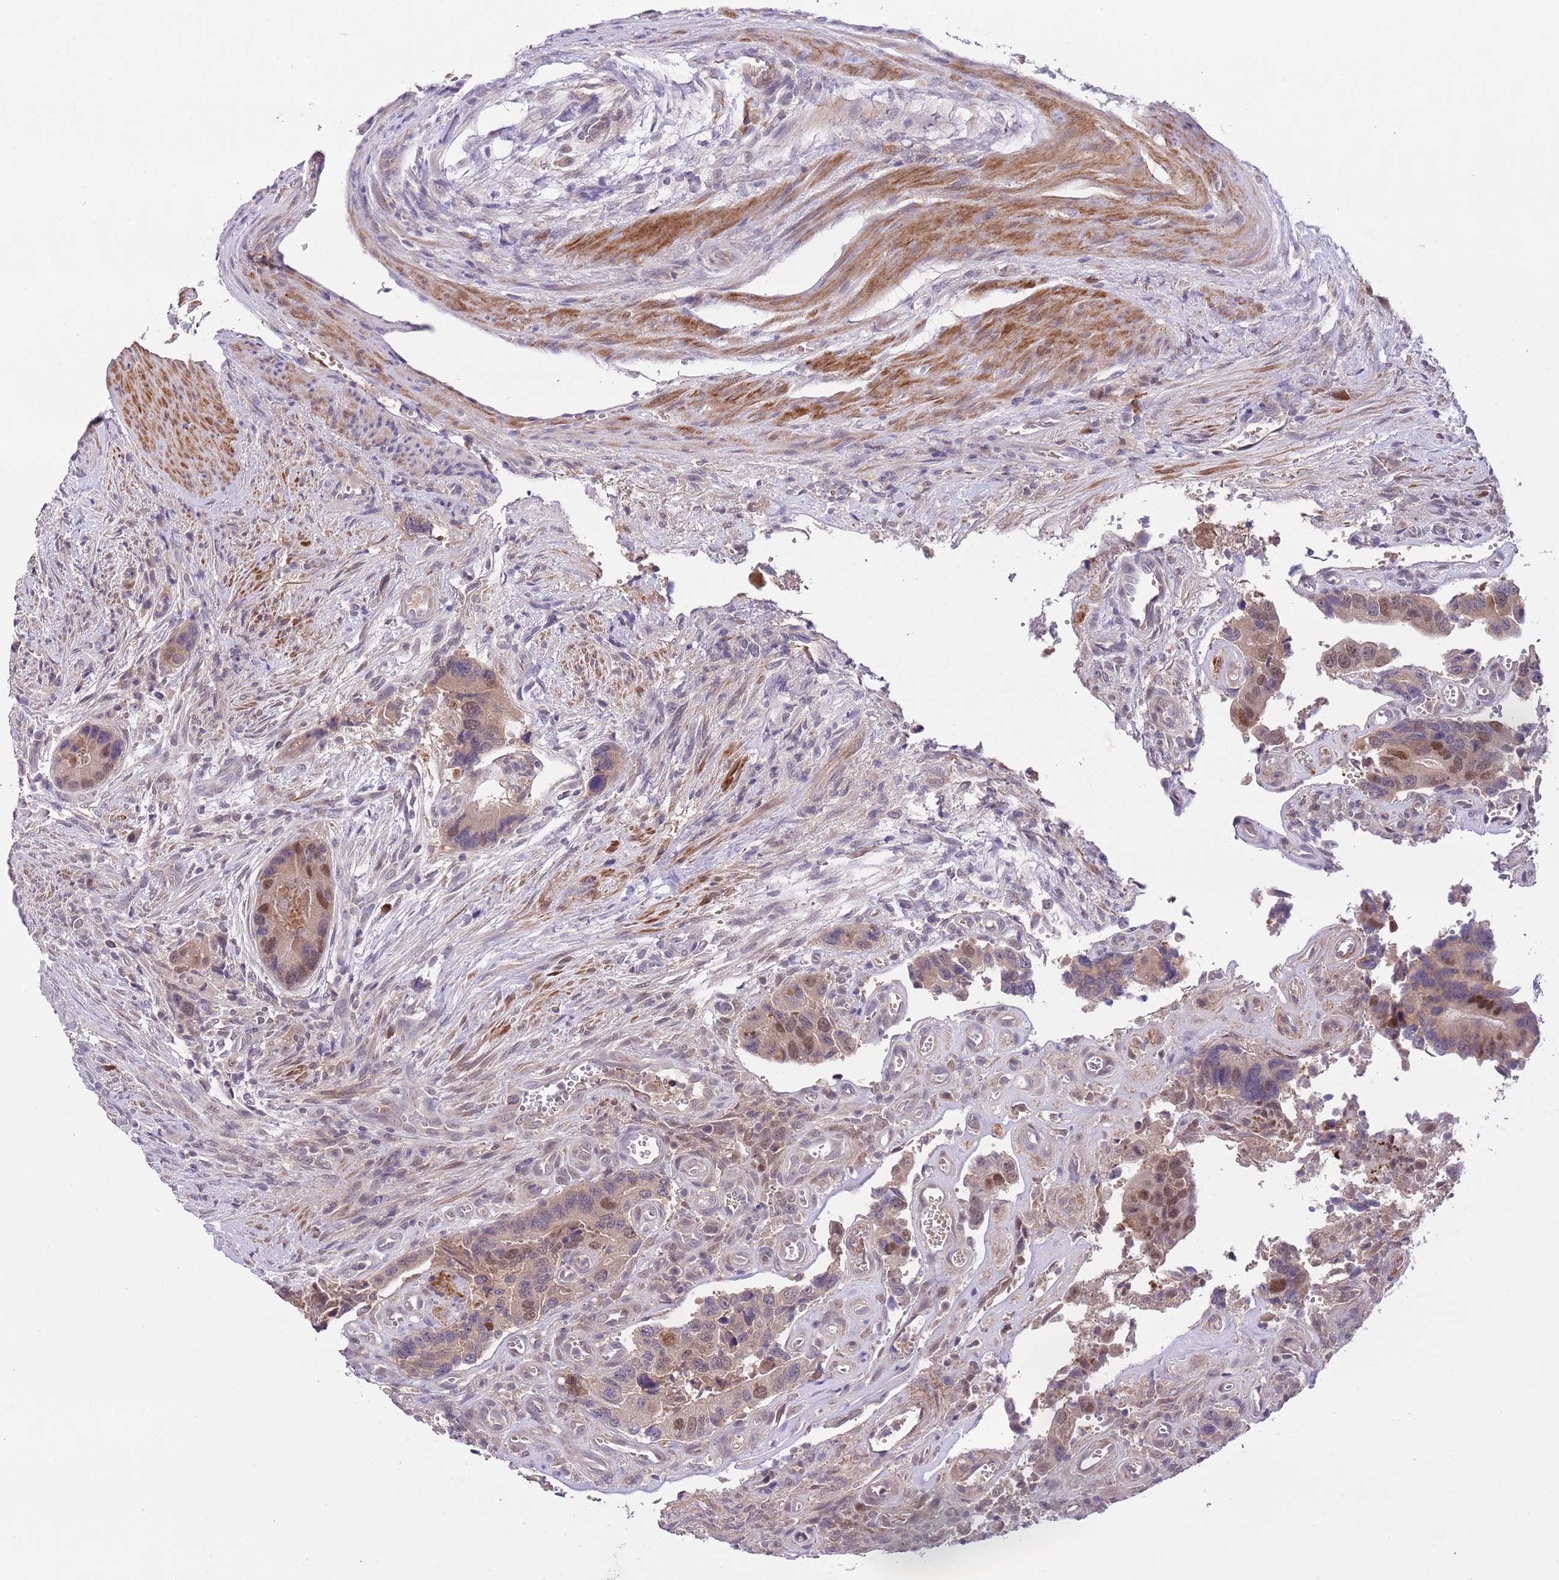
{"staining": {"intensity": "moderate", "quantity": "25%-75%", "location": "nuclear"}, "tissue": "colorectal cancer", "cell_type": "Tumor cells", "image_type": "cancer", "snomed": [{"axis": "morphology", "description": "Adenocarcinoma, NOS"}, {"axis": "topography", "description": "Colon"}], "caption": "Tumor cells show medium levels of moderate nuclear expression in about 25%-75% of cells in colorectal cancer.", "gene": "GALK2", "patient": {"sex": "male", "age": 84}}